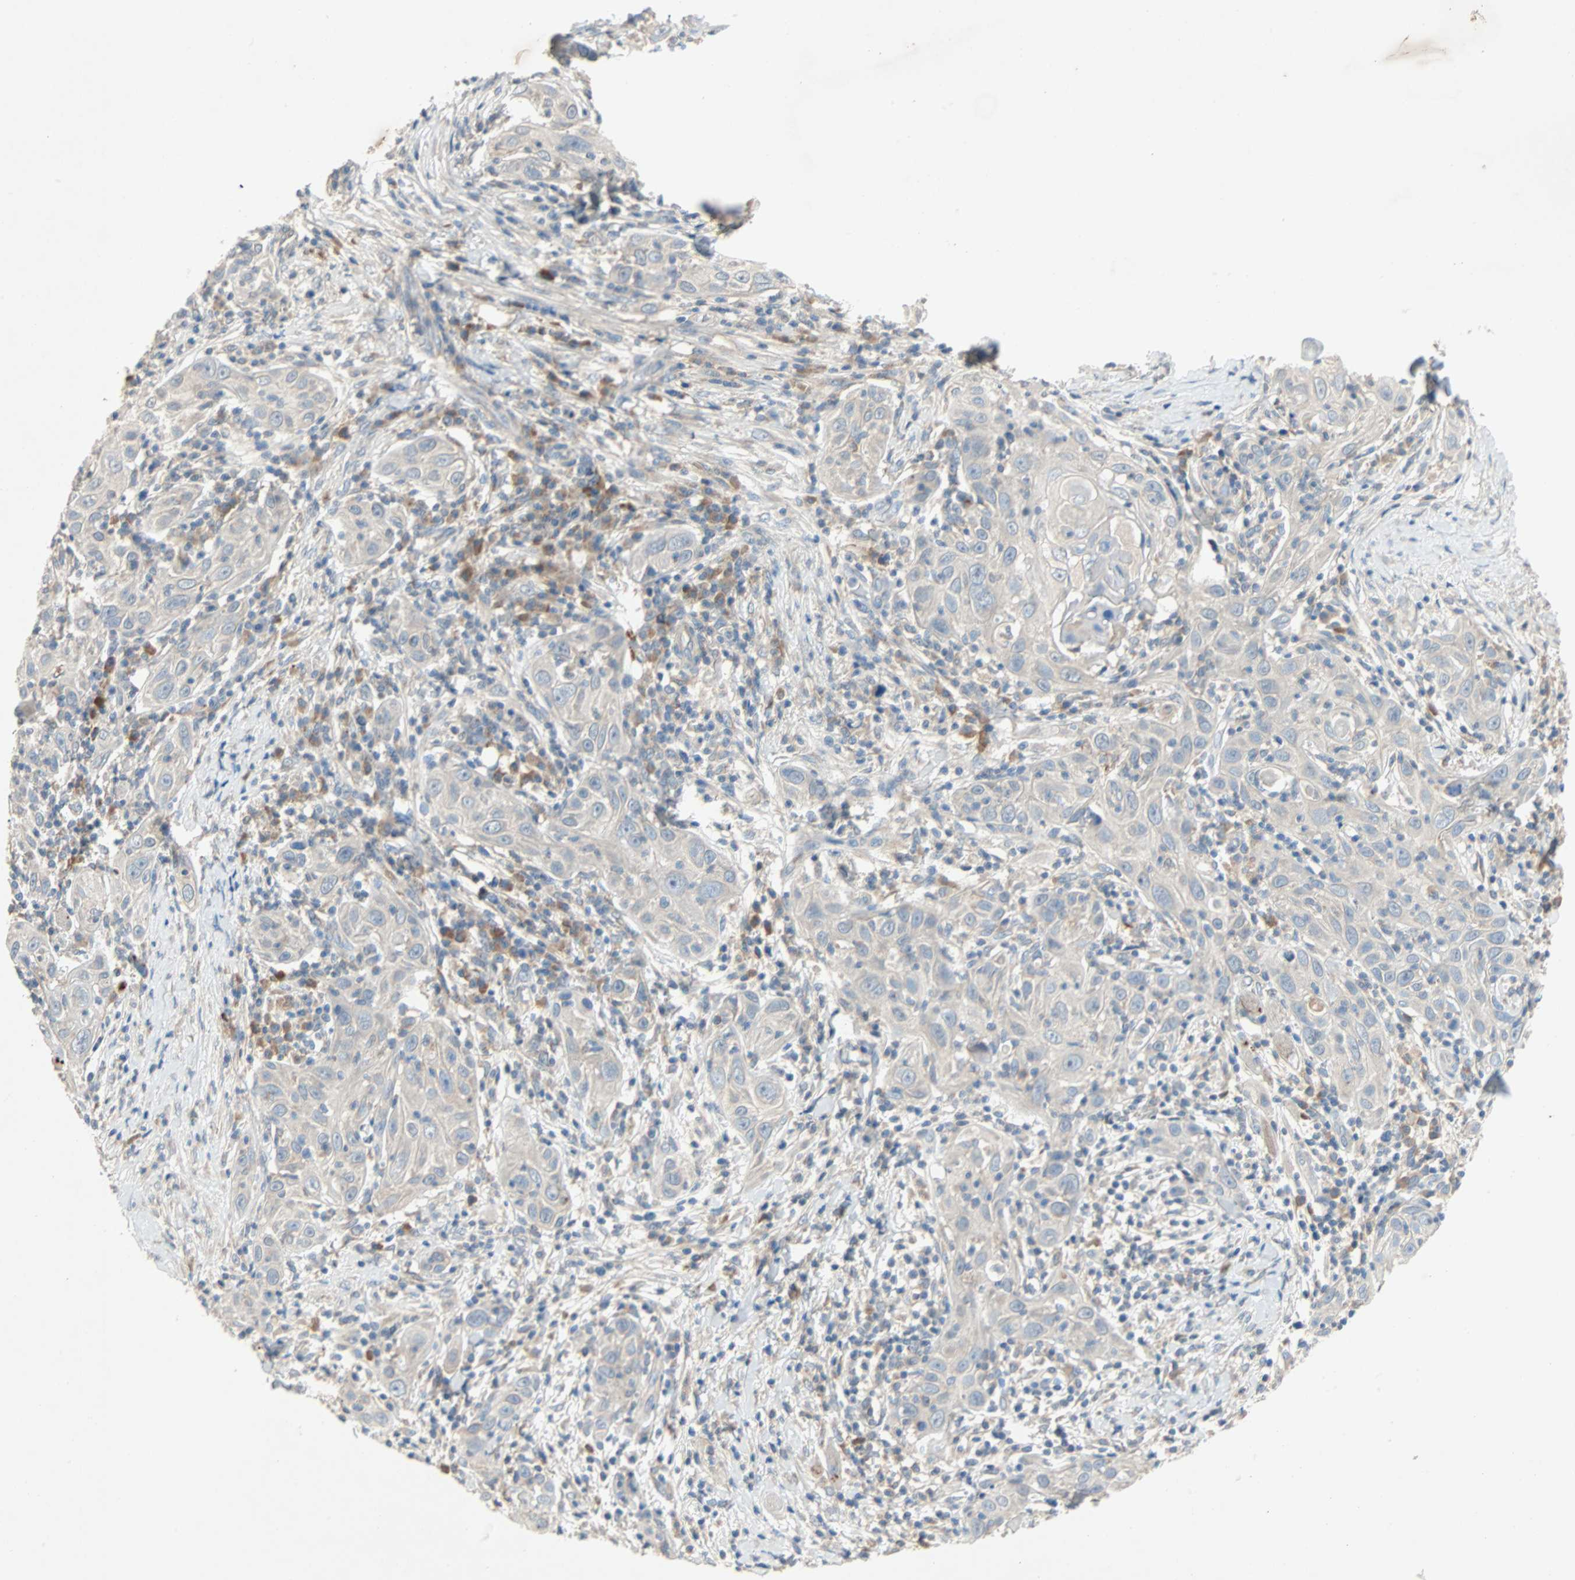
{"staining": {"intensity": "weak", "quantity": "<25%", "location": "cytoplasmic/membranous"}, "tissue": "skin cancer", "cell_type": "Tumor cells", "image_type": "cancer", "snomed": [{"axis": "morphology", "description": "Squamous cell carcinoma, NOS"}, {"axis": "topography", "description": "Skin"}], "caption": "Tumor cells are negative for brown protein staining in skin cancer (squamous cell carcinoma).", "gene": "XYLT1", "patient": {"sex": "female", "age": 88}}